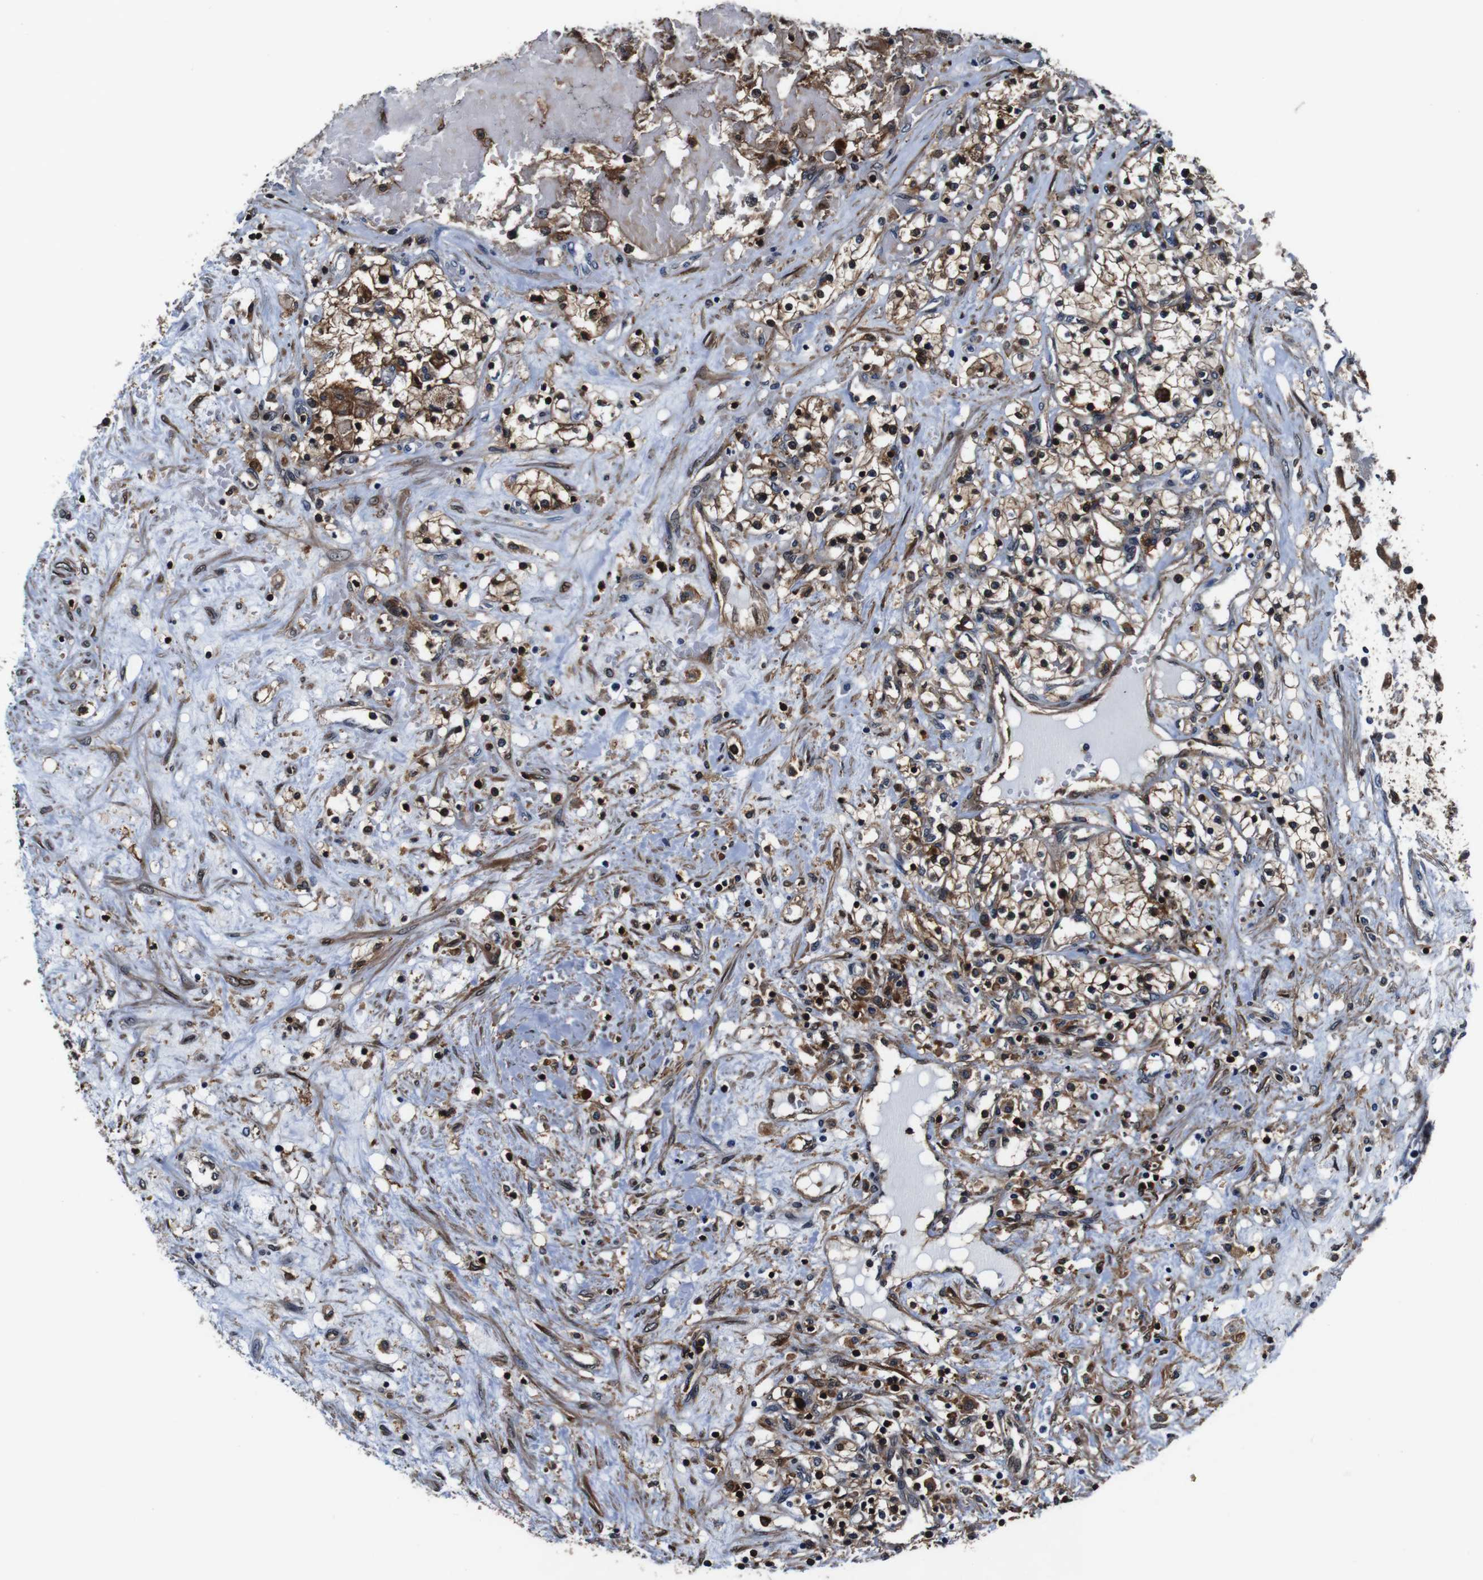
{"staining": {"intensity": "strong", "quantity": "25%-75%", "location": "cytoplasmic/membranous,nuclear"}, "tissue": "renal cancer", "cell_type": "Tumor cells", "image_type": "cancer", "snomed": [{"axis": "morphology", "description": "Adenocarcinoma, NOS"}, {"axis": "topography", "description": "Kidney"}], "caption": "Renal cancer (adenocarcinoma) tissue demonstrates strong cytoplasmic/membranous and nuclear expression in approximately 25%-75% of tumor cells, visualized by immunohistochemistry. The staining is performed using DAB brown chromogen to label protein expression. The nuclei are counter-stained blue using hematoxylin.", "gene": "ANXA1", "patient": {"sex": "male", "age": 68}}